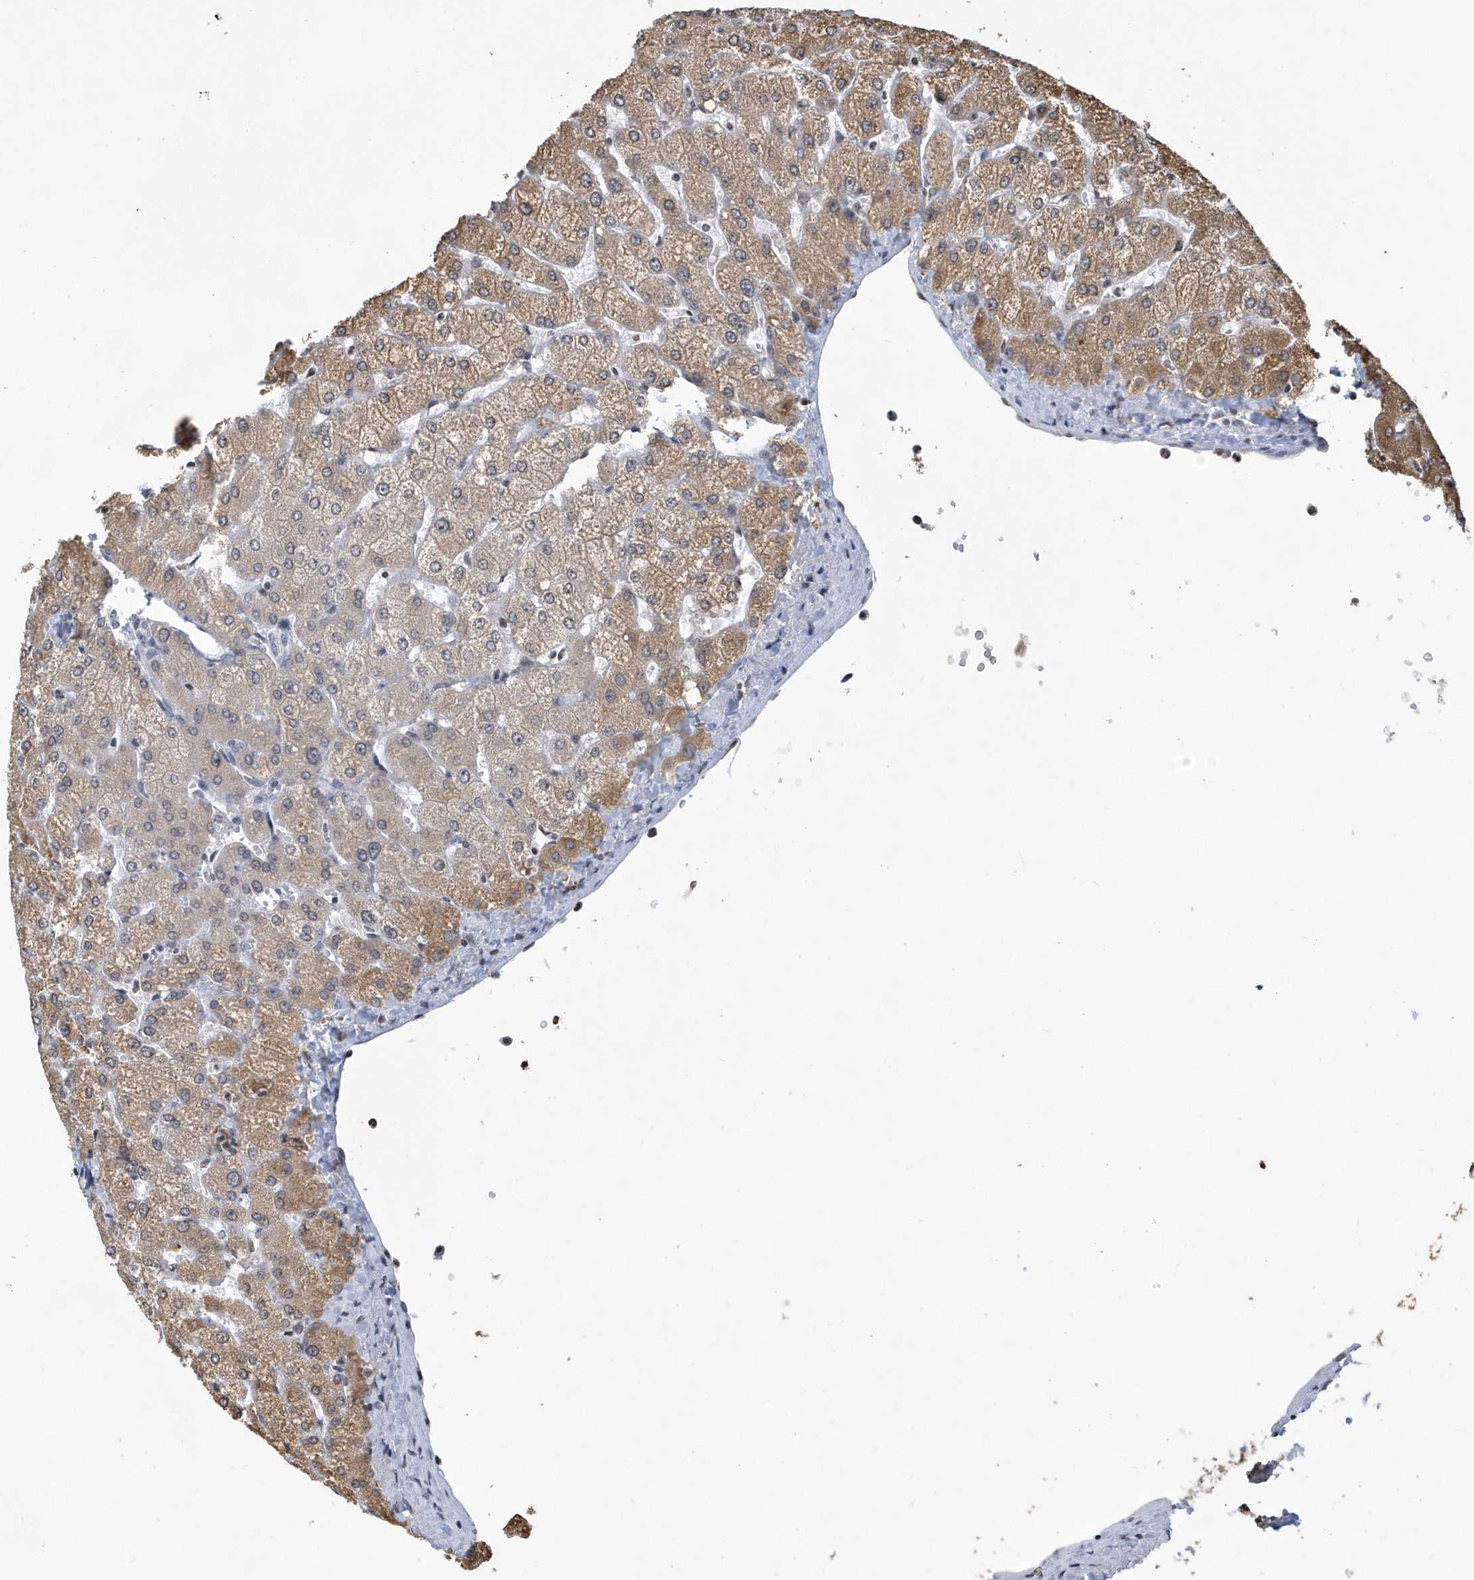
{"staining": {"intensity": "negative", "quantity": "none", "location": "none"}, "tissue": "liver", "cell_type": "Cholangiocytes", "image_type": "normal", "snomed": [{"axis": "morphology", "description": "Normal tissue, NOS"}, {"axis": "topography", "description": "Liver"}], "caption": "IHC histopathology image of benign human liver stained for a protein (brown), which shows no expression in cholangiocytes. (Immunohistochemistry, brightfield microscopy, high magnification).", "gene": "VWA5B2", "patient": {"sex": "female", "age": 54}}